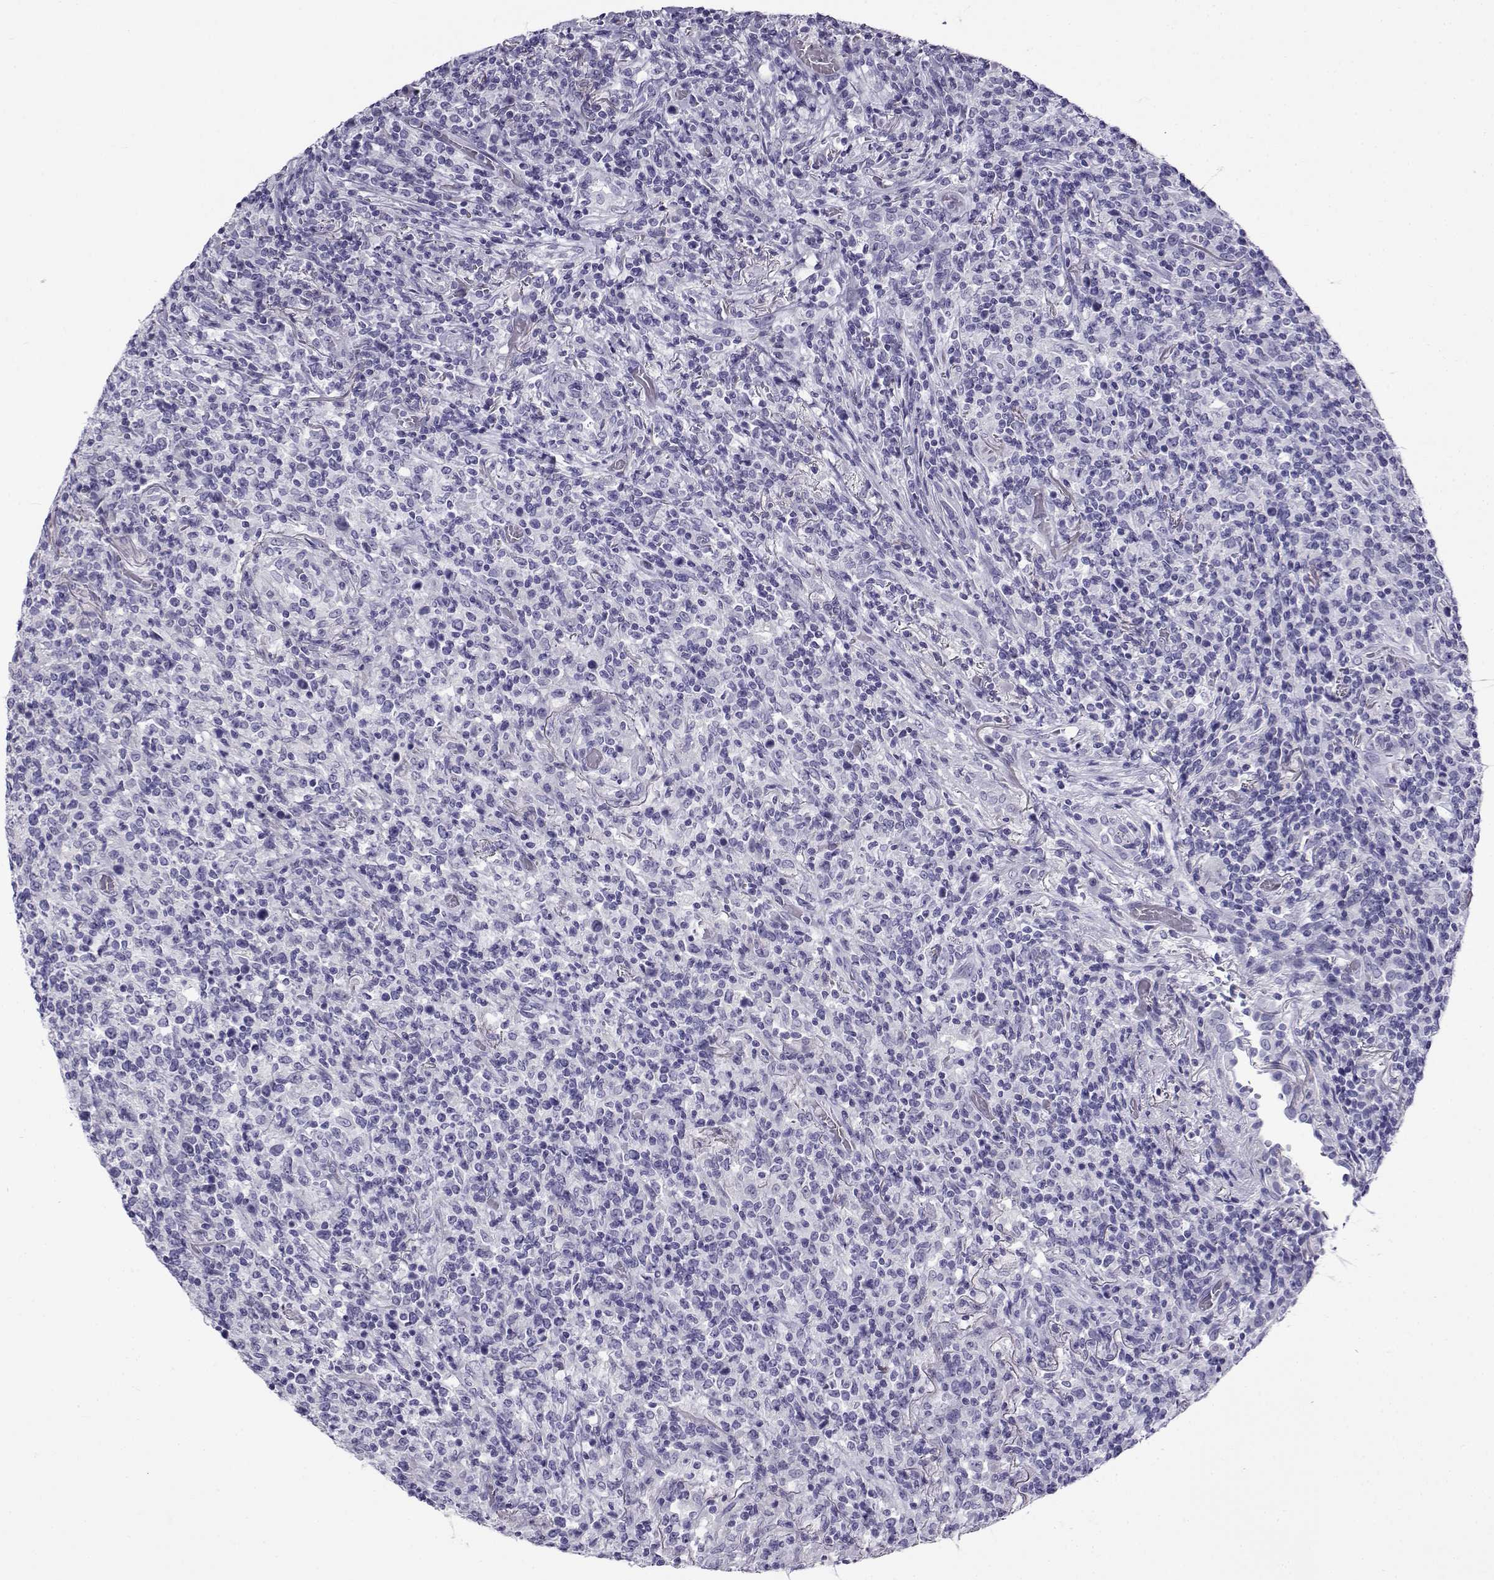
{"staining": {"intensity": "negative", "quantity": "none", "location": "none"}, "tissue": "lymphoma", "cell_type": "Tumor cells", "image_type": "cancer", "snomed": [{"axis": "morphology", "description": "Malignant lymphoma, non-Hodgkin's type, High grade"}, {"axis": "topography", "description": "Lung"}], "caption": "Tumor cells show no significant protein staining in malignant lymphoma, non-Hodgkin's type (high-grade).", "gene": "CABS1", "patient": {"sex": "male", "age": 79}}